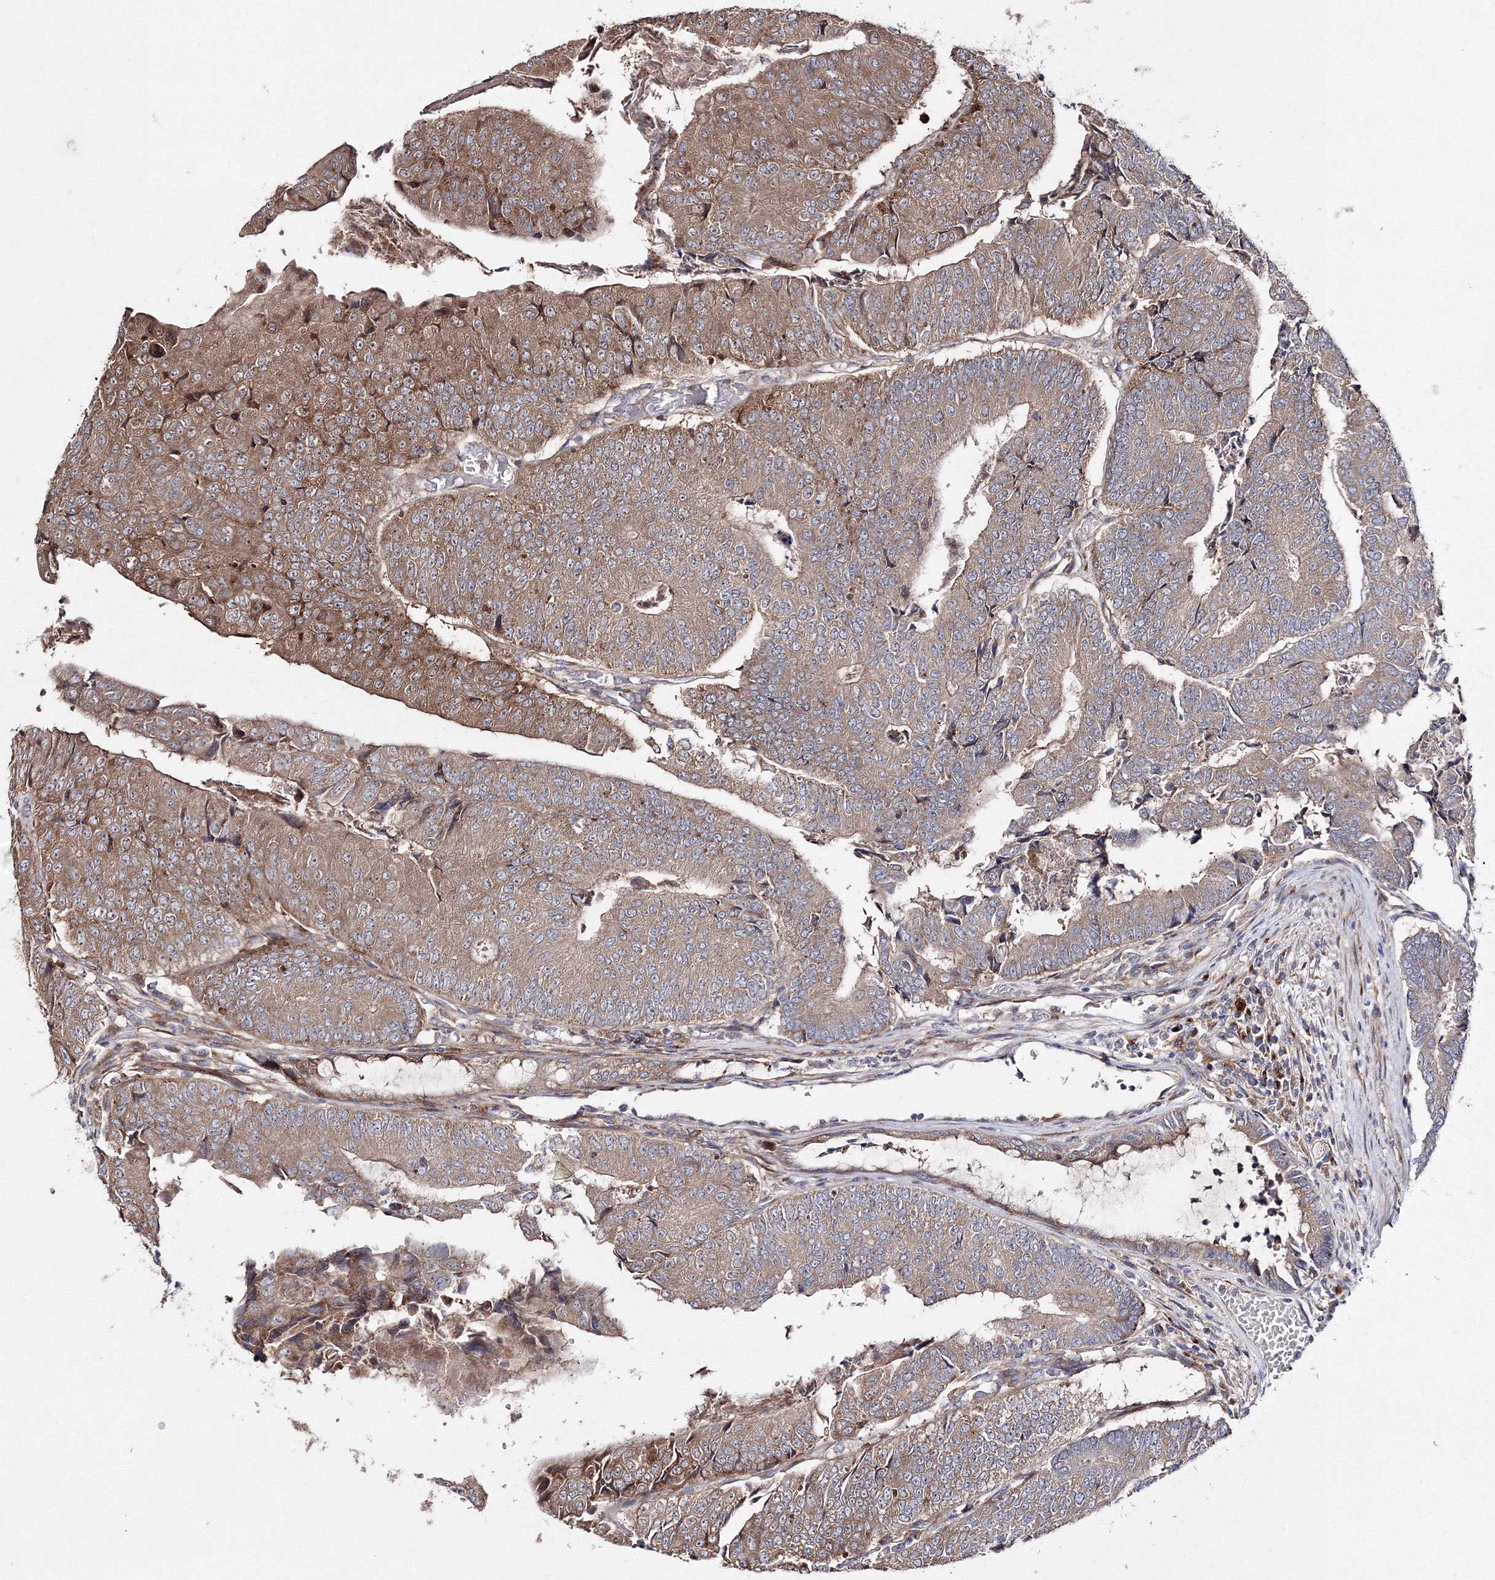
{"staining": {"intensity": "moderate", "quantity": ">75%", "location": "cytoplasmic/membranous"}, "tissue": "colorectal cancer", "cell_type": "Tumor cells", "image_type": "cancer", "snomed": [{"axis": "morphology", "description": "Adenocarcinoma, NOS"}, {"axis": "topography", "description": "Colon"}], "caption": "A histopathology image of human adenocarcinoma (colorectal) stained for a protein shows moderate cytoplasmic/membranous brown staining in tumor cells.", "gene": "DDO", "patient": {"sex": "female", "age": 67}}